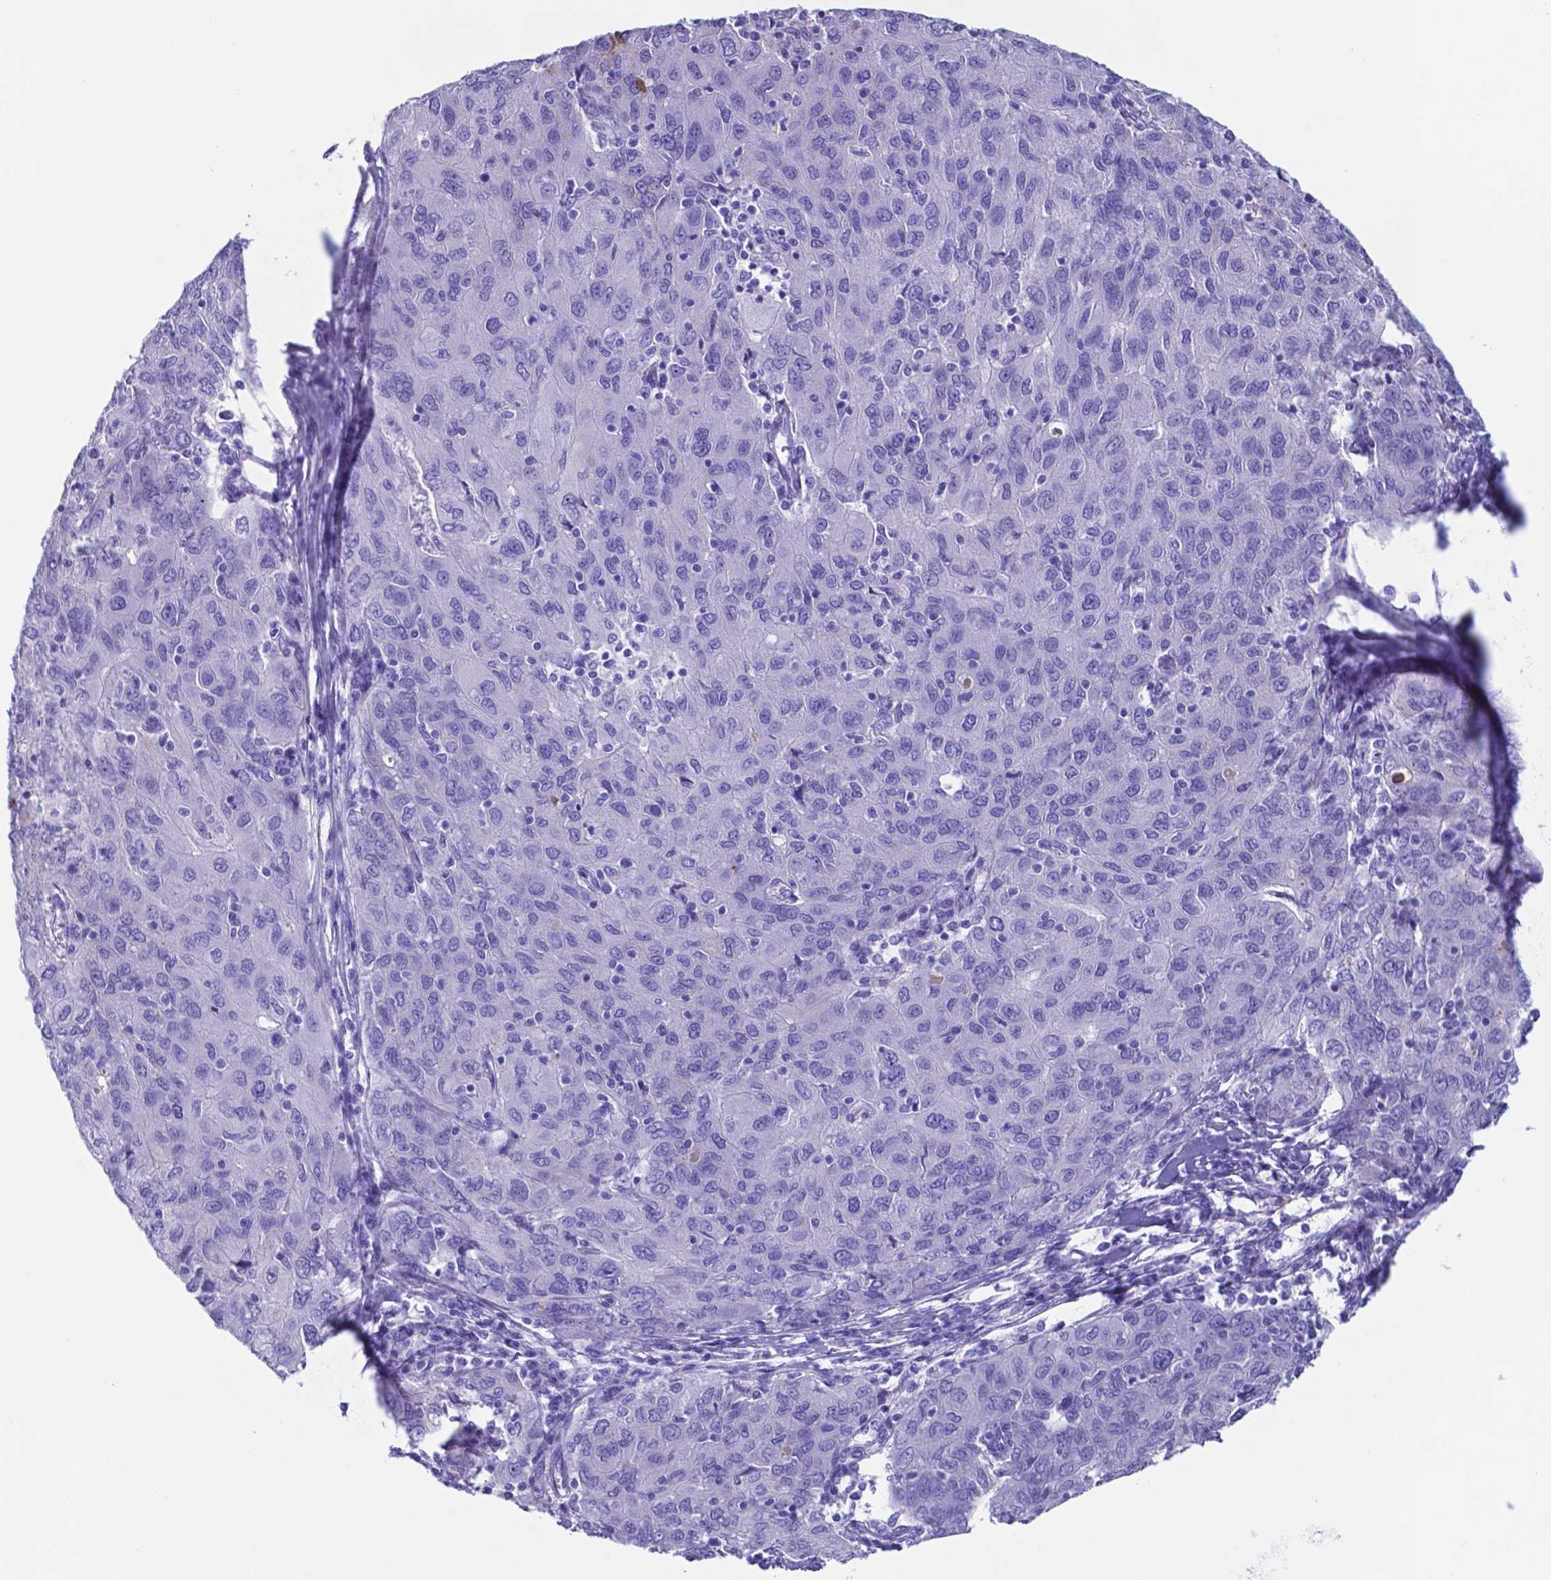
{"staining": {"intensity": "negative", "quantity": "none", "location": "none"}, "tissue": "ovarian cancer", "cell_type": "Tumor cells", "image_type": "cancer", "snomed": [{"axis": "morphology", "description": "Carcinoma, endometroid"}, {"axis": "topography", "description": "Ovary"}], "caption": "There is no significant expression in tumor cells of ovarian endometroid carcinoma.", "gene": "DNAAF8", "patient": {"sex": "female", "age": 50}}